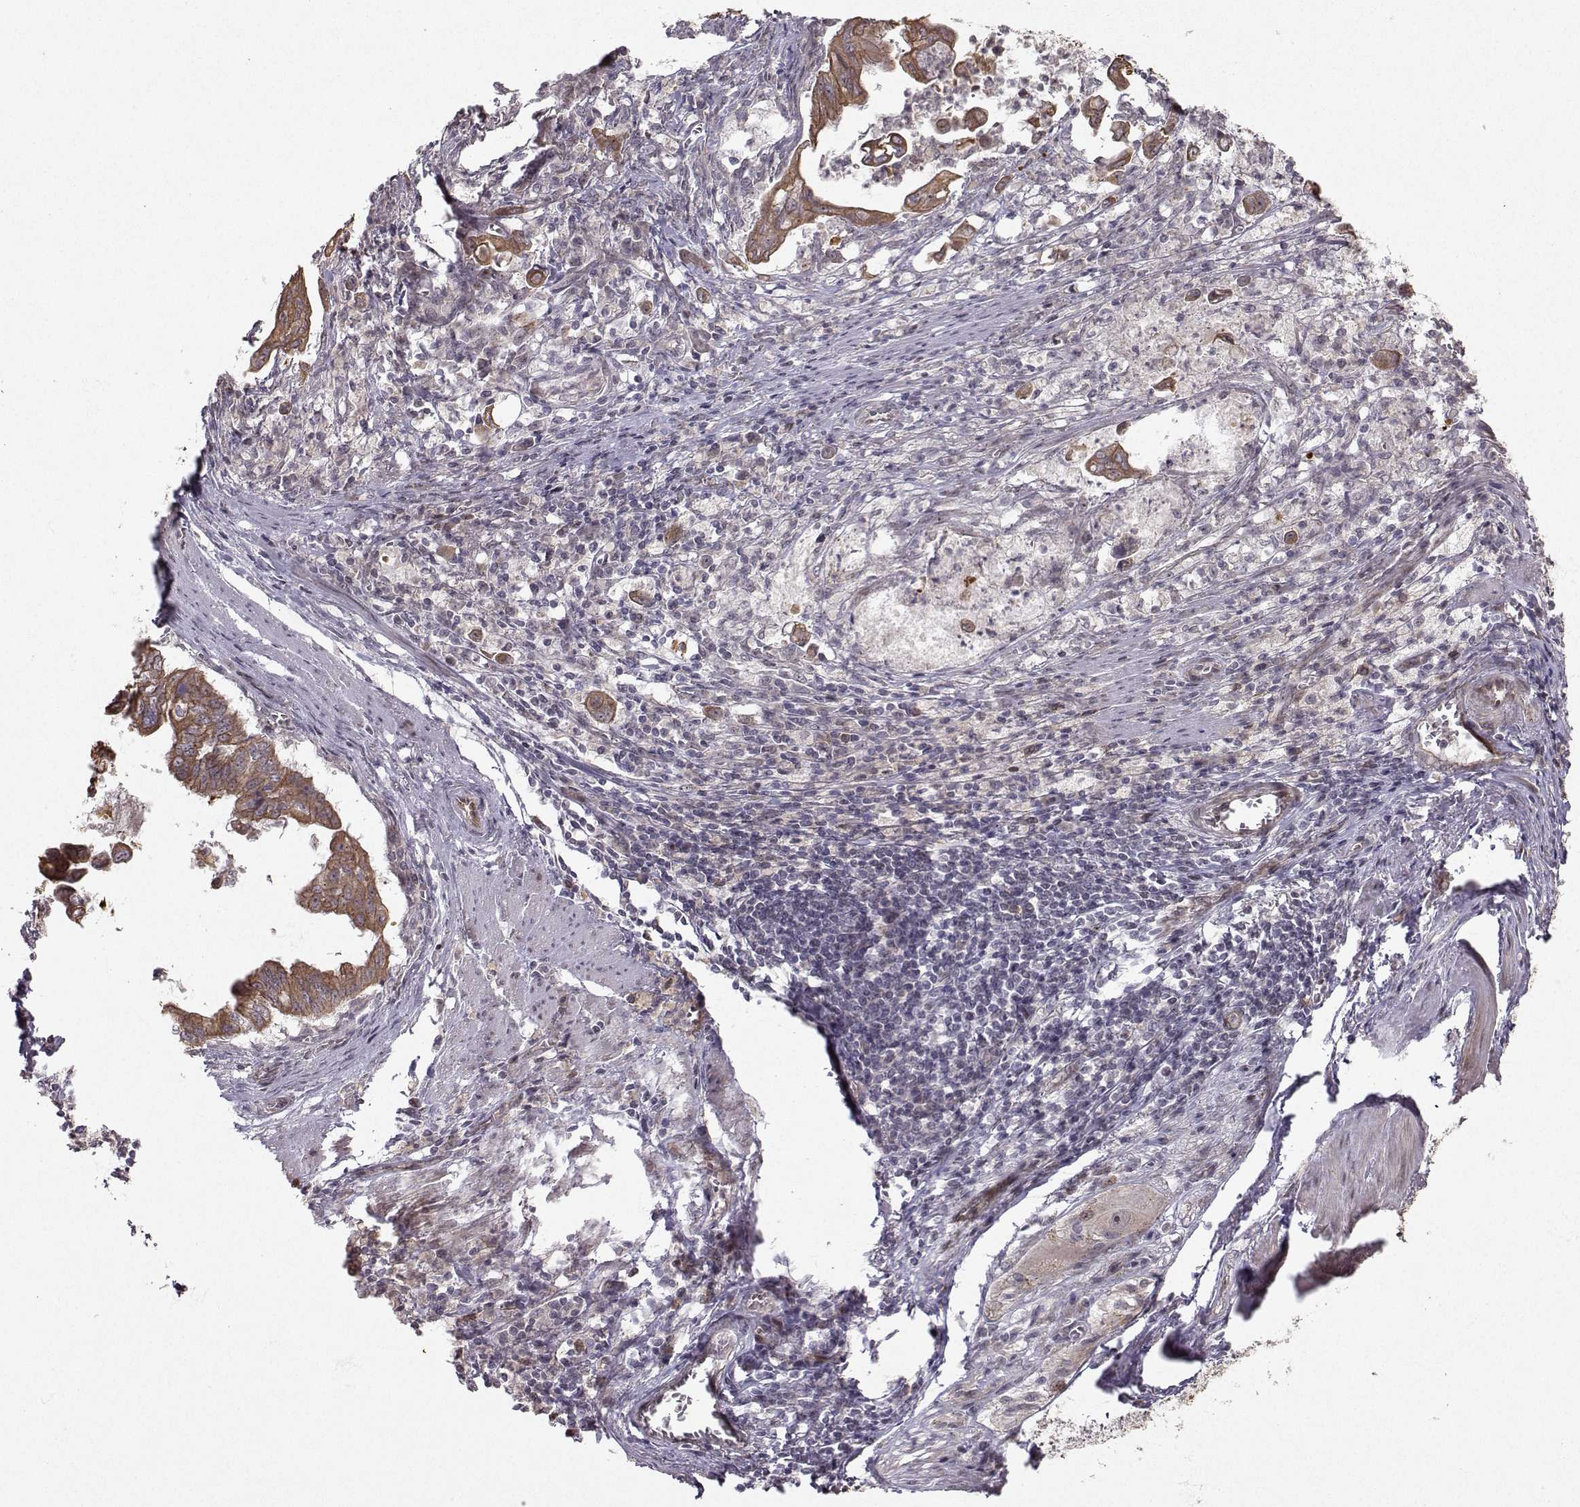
{"staining": {"intensity": "moderate", "quantity": "25%-75%", "location": "cytoplasmic/membranous"}, "tissue": "stomach cancer", "cell_type": "Tumor cells", "image_type": "cancer", "snomed": [{"axis": "morphology", "description": "Adenocarcinoma, NOS"}, {"axis": "topography", "description": "Stomach, upper"}], "caption": "Immunohistochemistry (IHC) image of neoplastic tissue: stomach adenocarcinoma stained using immunohistochemistry shows medium levels of moderate protein expression localized specifically in the cytoplasmic/membranous of tumor cells, appearing as a cytoplasmic/membranous brown color.", "gene": "APC", "patient": {"sex": "male", "age": 80}}